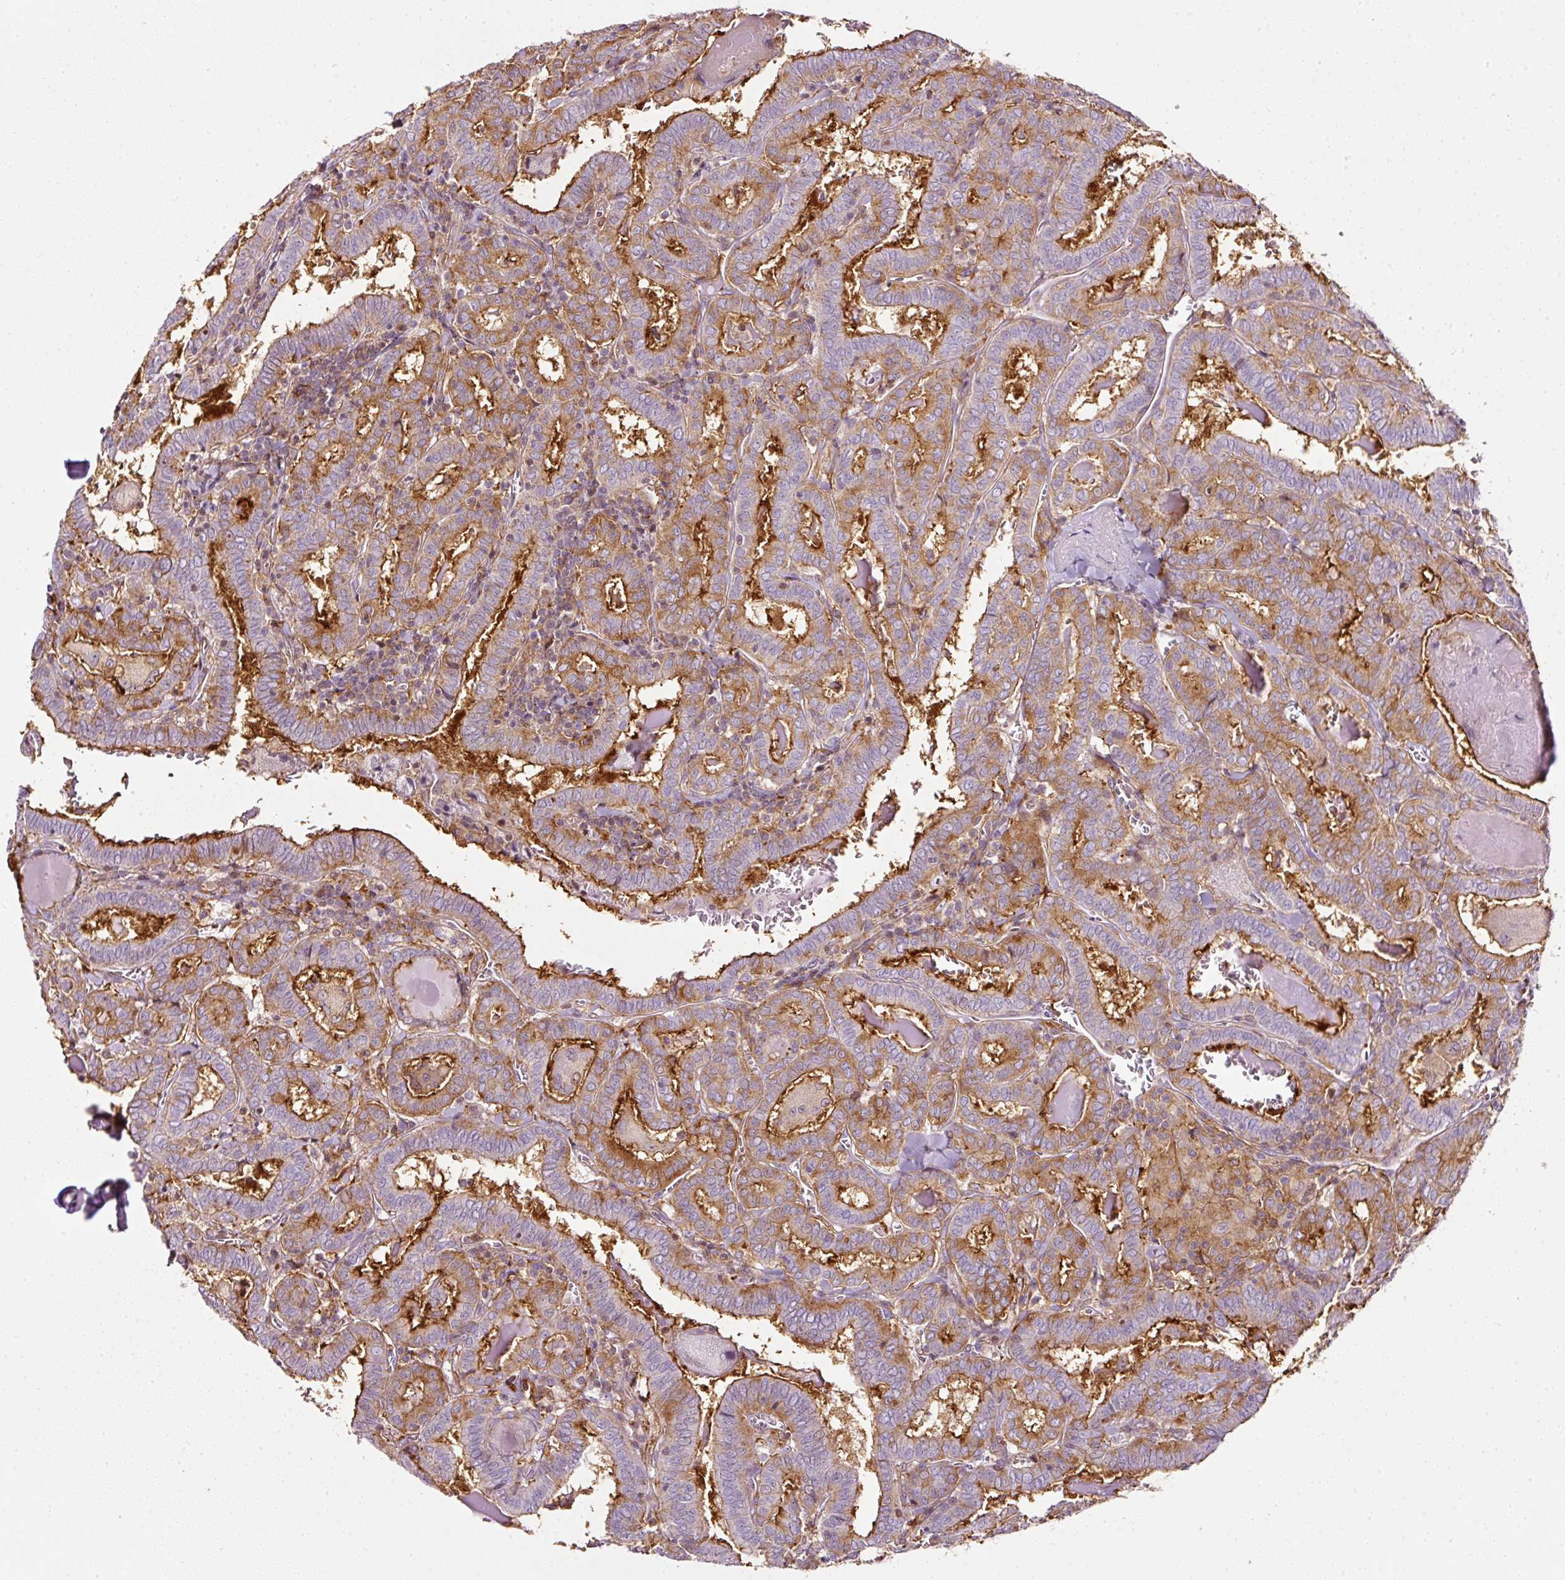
{"staining": {"intensity": "moderate", "quantity": ">75%", "location": "cytoplasmic/membranous"}, "tissue": "thyroid cancer", "cell_type": "Tumor cells", "image_type": "cancer", "snomed": [{"axis": "morphology", "description": "Papillary adenocarcinoma, NOS"}, {"axis": "topography", "description": "Thyroid gland"}], "caption": "About >75% of tumor cells in human thyroid cancer (papillary adenocarcinoma) display moderate cytoplasmic/membranous protein expression as visualized by brown immunohistochemical staining.", "gene": "SCNM1", "patient": {"sex": "female", "age": 72}}